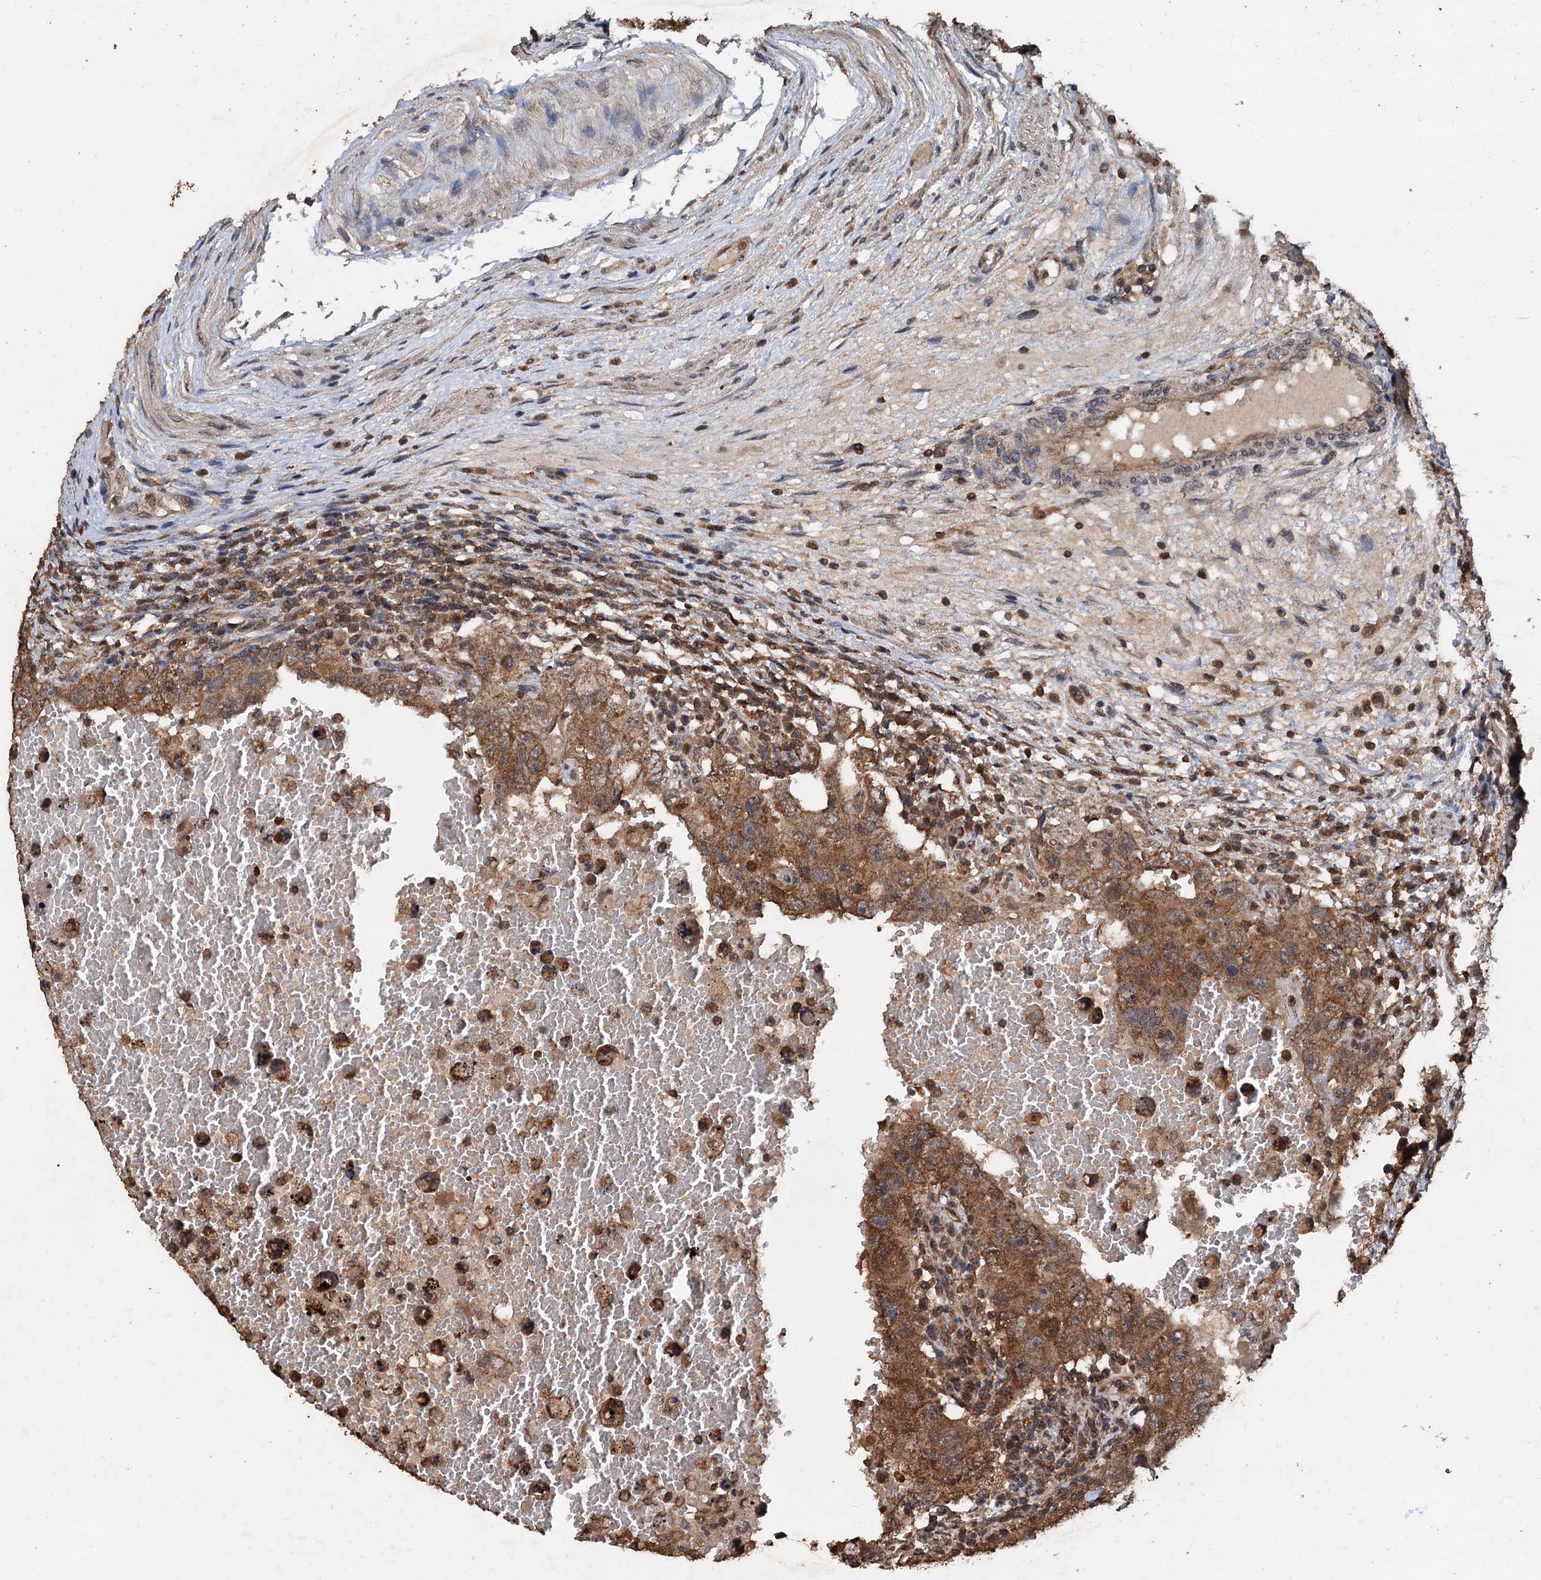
{"staining": {"intensity": "moderate", "quantity": ">75%", "location": "cytoplasmic/membranous"}, "tissue": "testis cancer", "cell_type": "Tumor cells", "image_type": "cancer", "snomed": [{"axis": "morphology", "description": "Carcinoma, Embryonal, NOS"}, {"axis": "topography", "description": "Testis"}], "caption": "Human embryonal carcinoma (testis) stained for a protein (brown) displays moderate cytoplasmic/membranous positive staining in about >75% of tumor cells.", "gene": "PSMD9", "patient": {"sex": "male", "age": 26}}